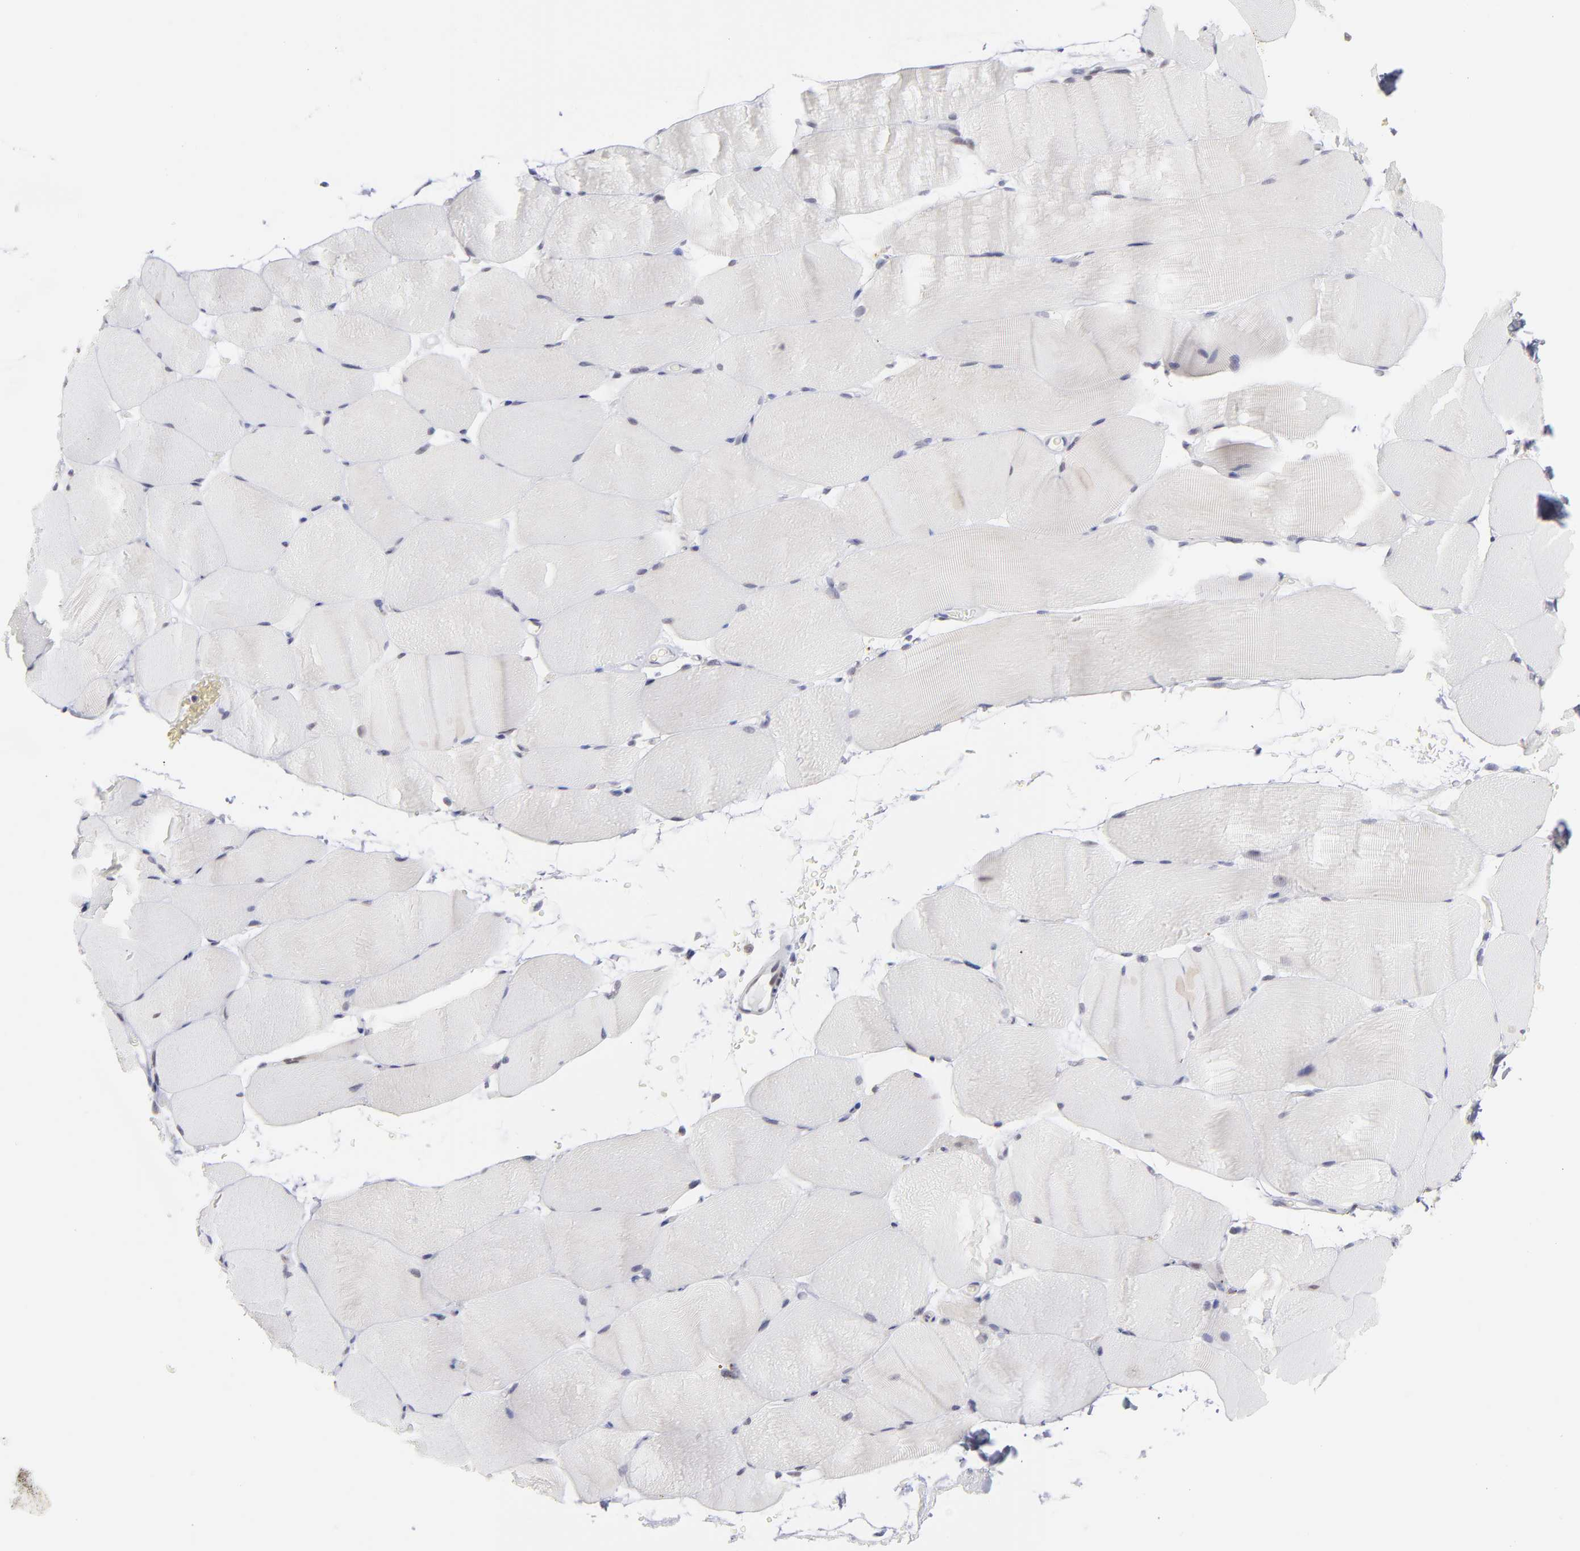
{"staining": {"intensity": "negative", "quantity": "none", "location": "none"}, "tissue": "skeletal muscle", "cell_type": "Myocytes", "image_type": "normal", "snomed": [{"axis": "morphology", "description": "Normal tissue, NOS"}, {"axis": "topography", "description": "Skeletal muscle"}, {"axis": "topography", "description": "Parathyroid gland"}], "caption": "High power microscopy micrograph of an IHC image of unremarkable skeletal muscle, revealing no significant staining in myocytes. (DAB (3,3'-diaminobenzidine) immunohistochemistry (IHC) visualized using brightfield microscopy, high magnification).", "gene": "OAS1", "patient": {"sex": "female", "age": 37}}